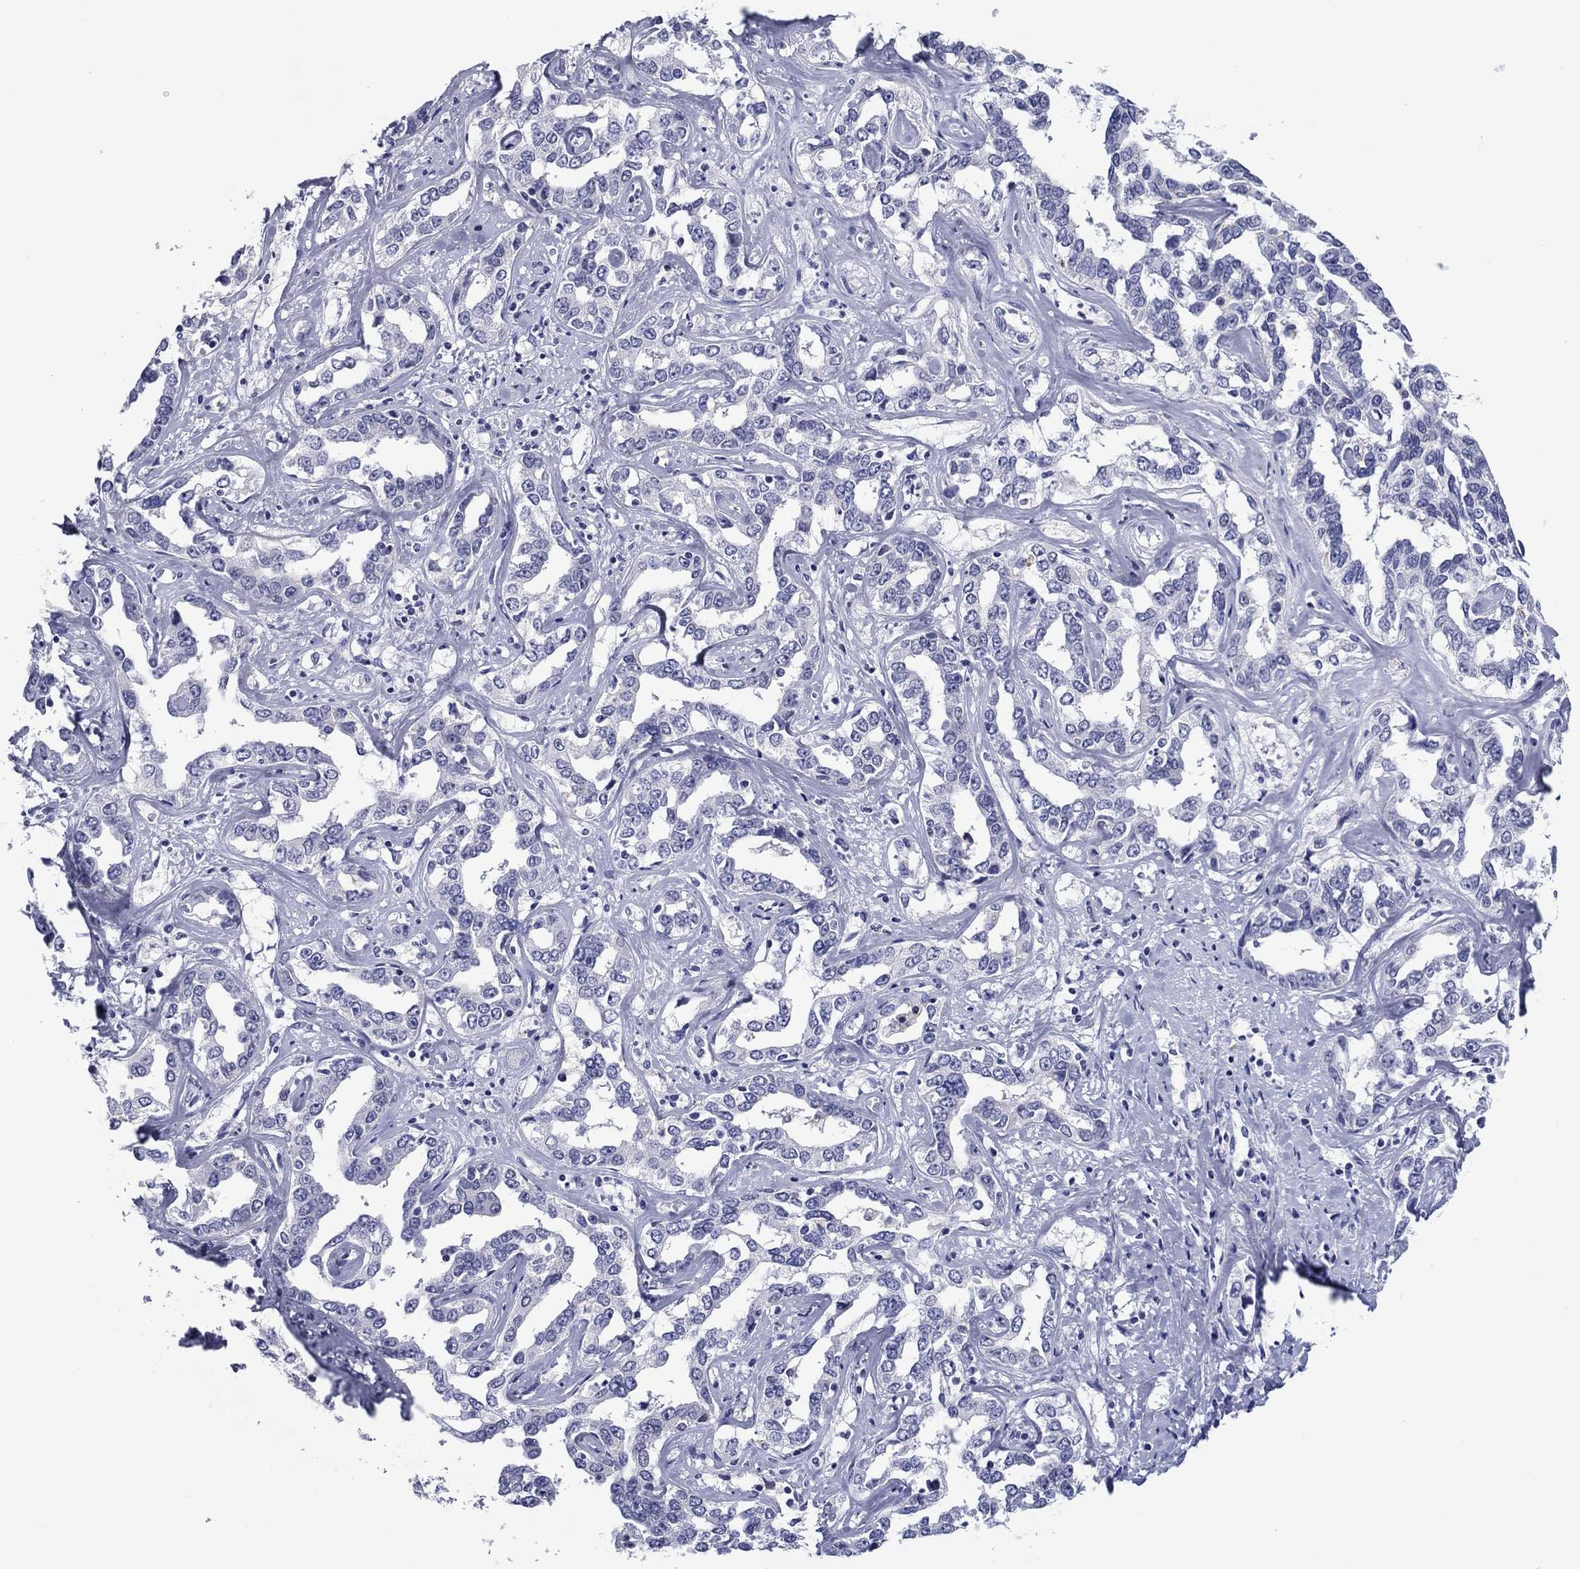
{"staining": {"intensity": "negative", "quantity": "none", "location": "none"}, "tissue": "liver cancer", "cell_type": "Tumor cells", "image_type": "cancer", "snomed": [{"axis": "morphology", "description": "Cholangiocarcinoma"}, {"axis": "topography", "description": "Liver"}], "caption": "The image reveals no staining of tumor cells in liver cholangiocarcinoma.", "gene": "TCFL5", "patient": {"sex": "male", "age": 59}}